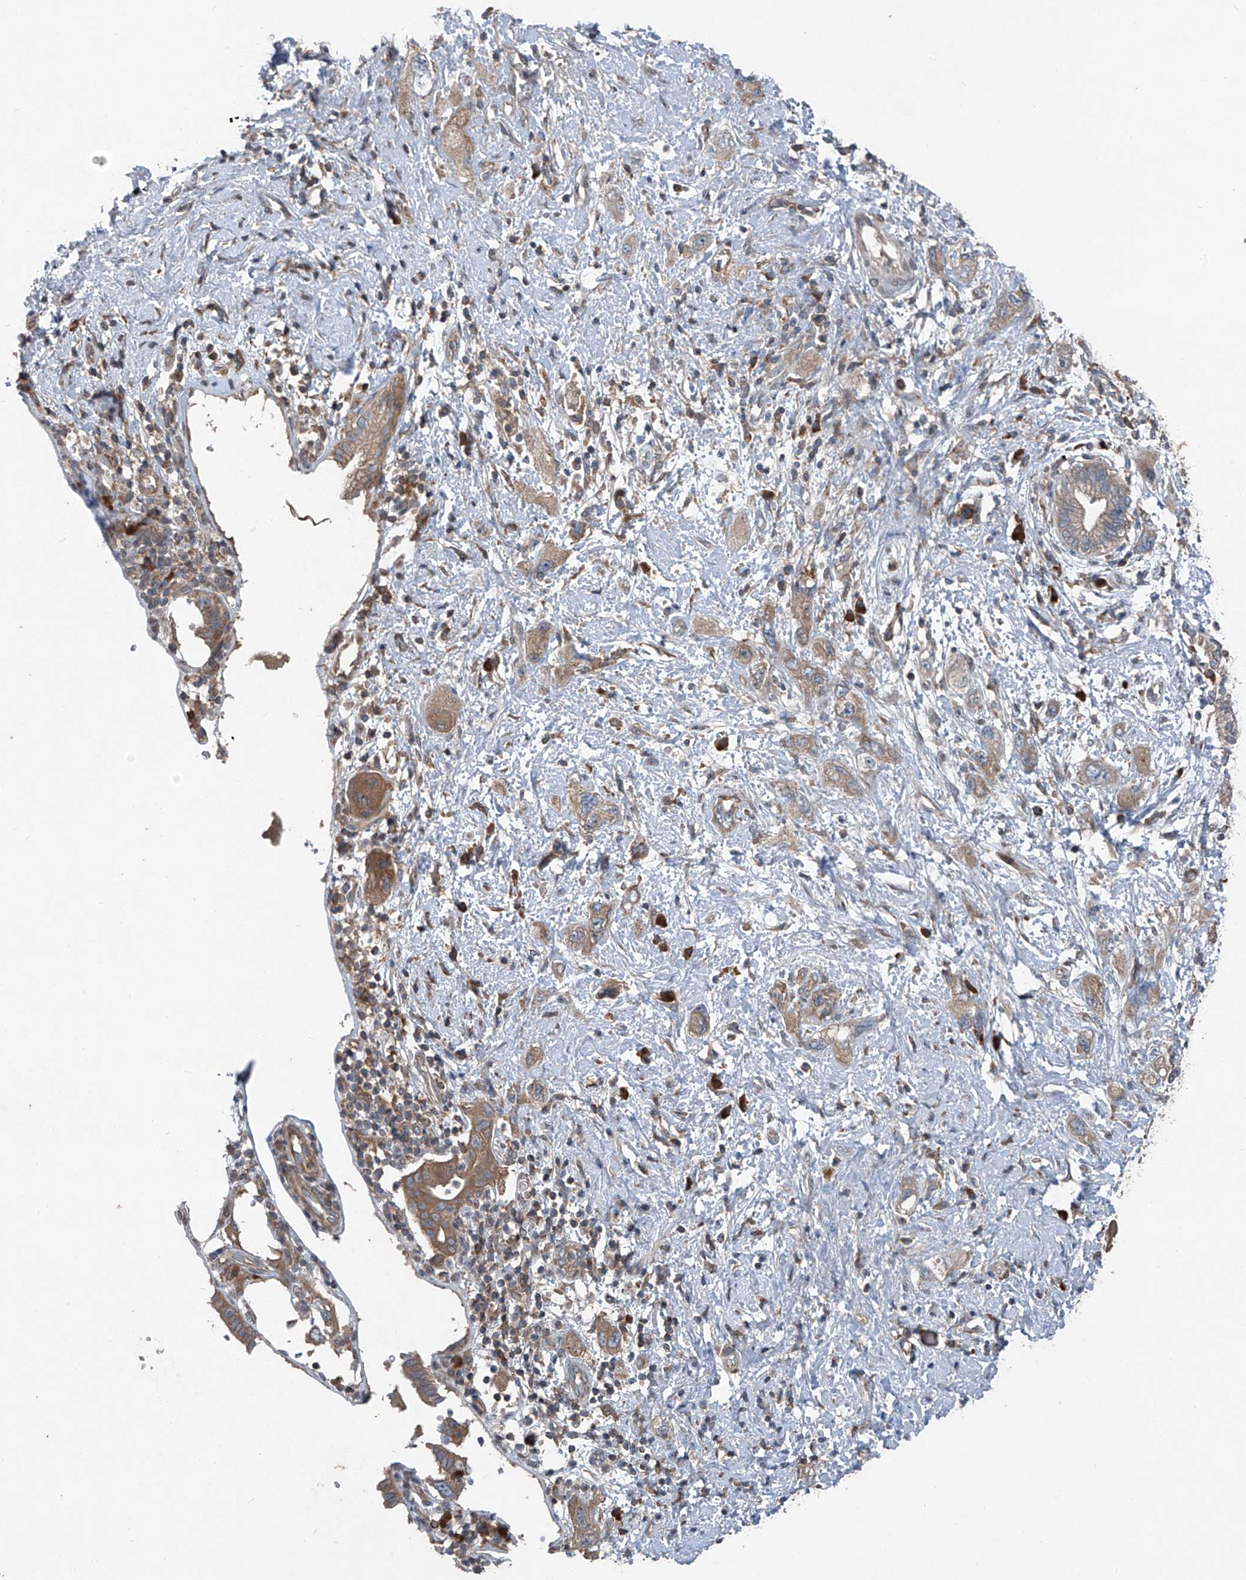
{"staining": {"intensity": "moderate", "quantity": ">75%", "location": "cytoplasmic/membranous"}, "tissue": "pancreatic cancer", "cell_type": "Tumor cells", "image_type": "cancer", "snomed": [{"axis": "morphology", "description": "Adenocarcinoma, NOS"}, {"axis": "topography", "description": "Pancreas"}], "caption": "Immunohistochemistry (IHC) (DAB (3,3'-diaminobenzidine)) staining of human pancreatic adenocarcinoma shows moderate cytoplasmic/membranous protein expression in approximately >75% of tumor cells. The protein of interest is stained brown, and the nuclei are stained in blue (DAB IHC with brightfield microscopy, high magnification).", "gene": "FOXRED2", "patient": {"sex": "female", "age": 73}}